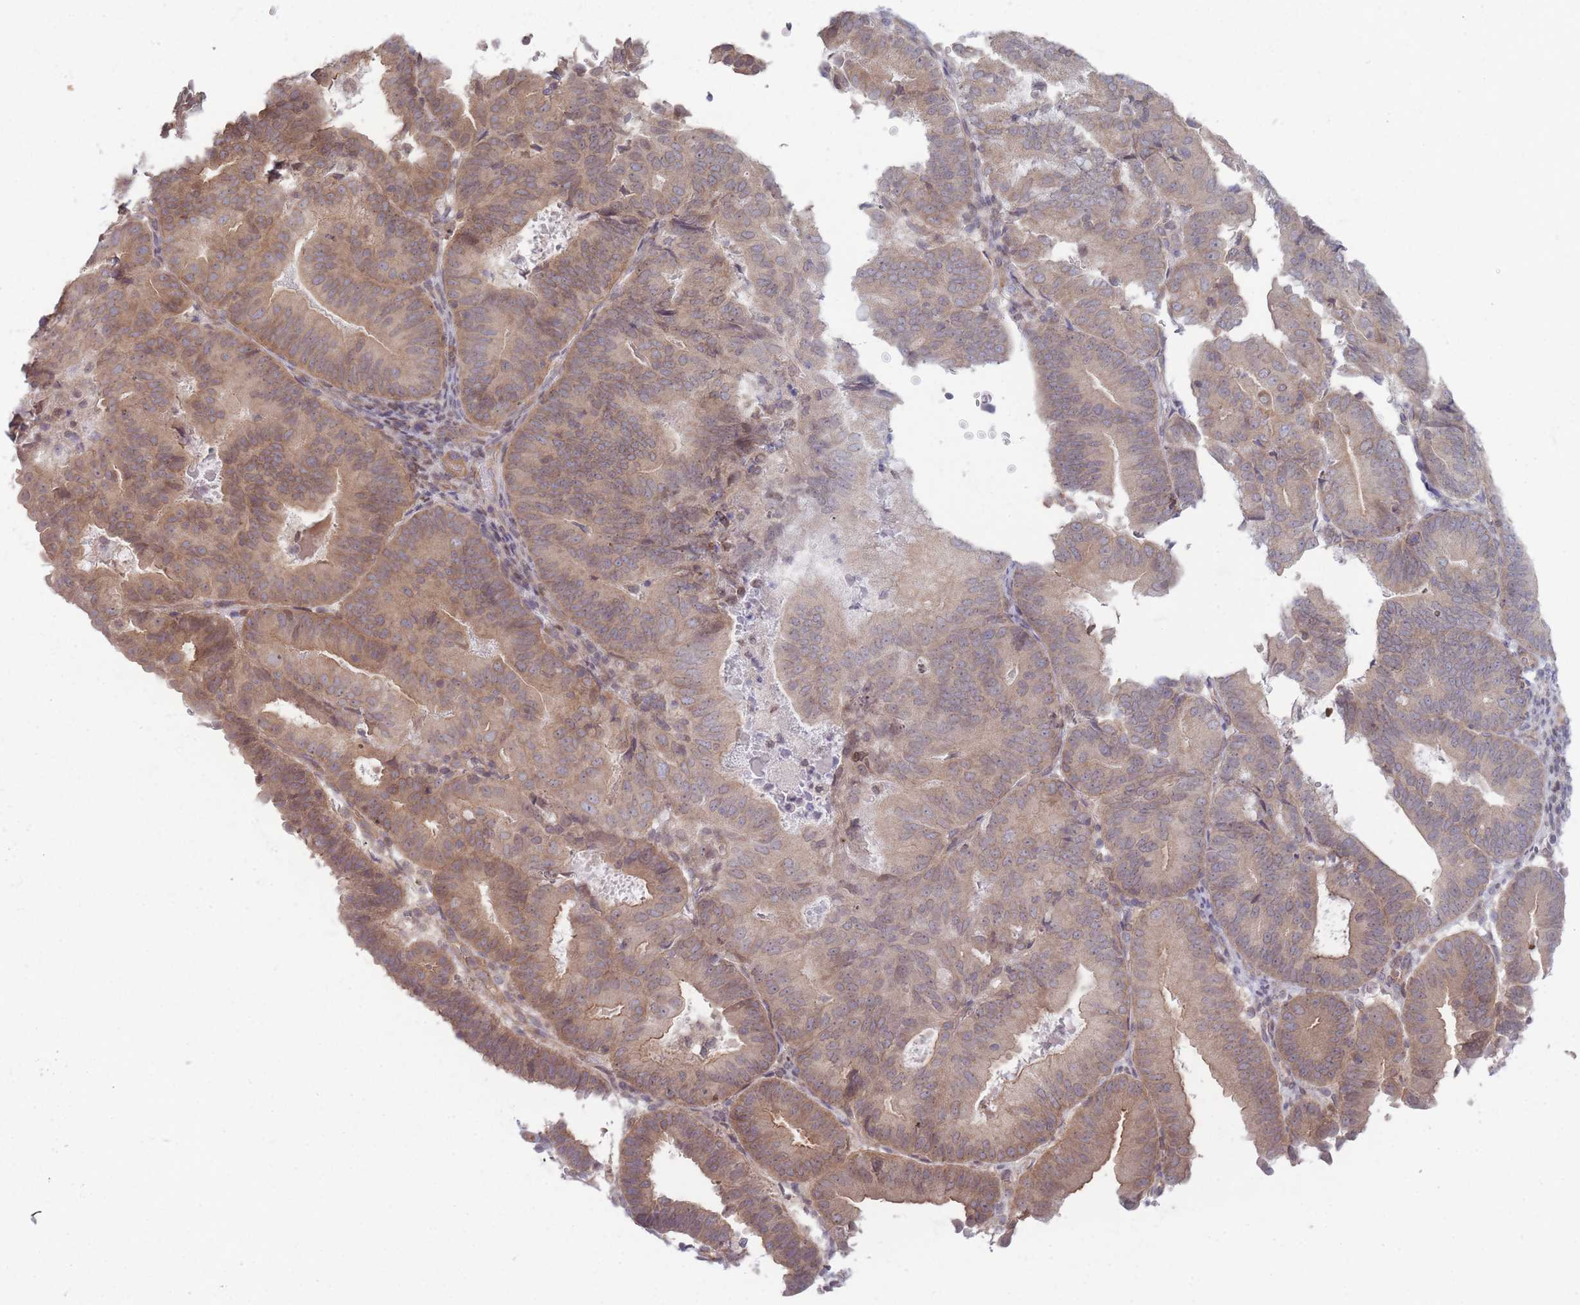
{"staining": {"intensity": "weak", "quantity": ">75%", "location": "cytoplasmic/membranous"}, "tissue": "endometrial cancer", "cell_type": "Tumor cells", "image_type": "cancer", "snomed": [{"axis": "morphology", "description": "Adenocarcinoma, NOS"}, {"axis": "topography", "description": "Endometrium"}], "caption": "Human endometrial cancer stained with a protein marker demonstrates weak staining in tumor cells.", "gene": "VRK2", "patient": {"sex": "female", "age": 70}}